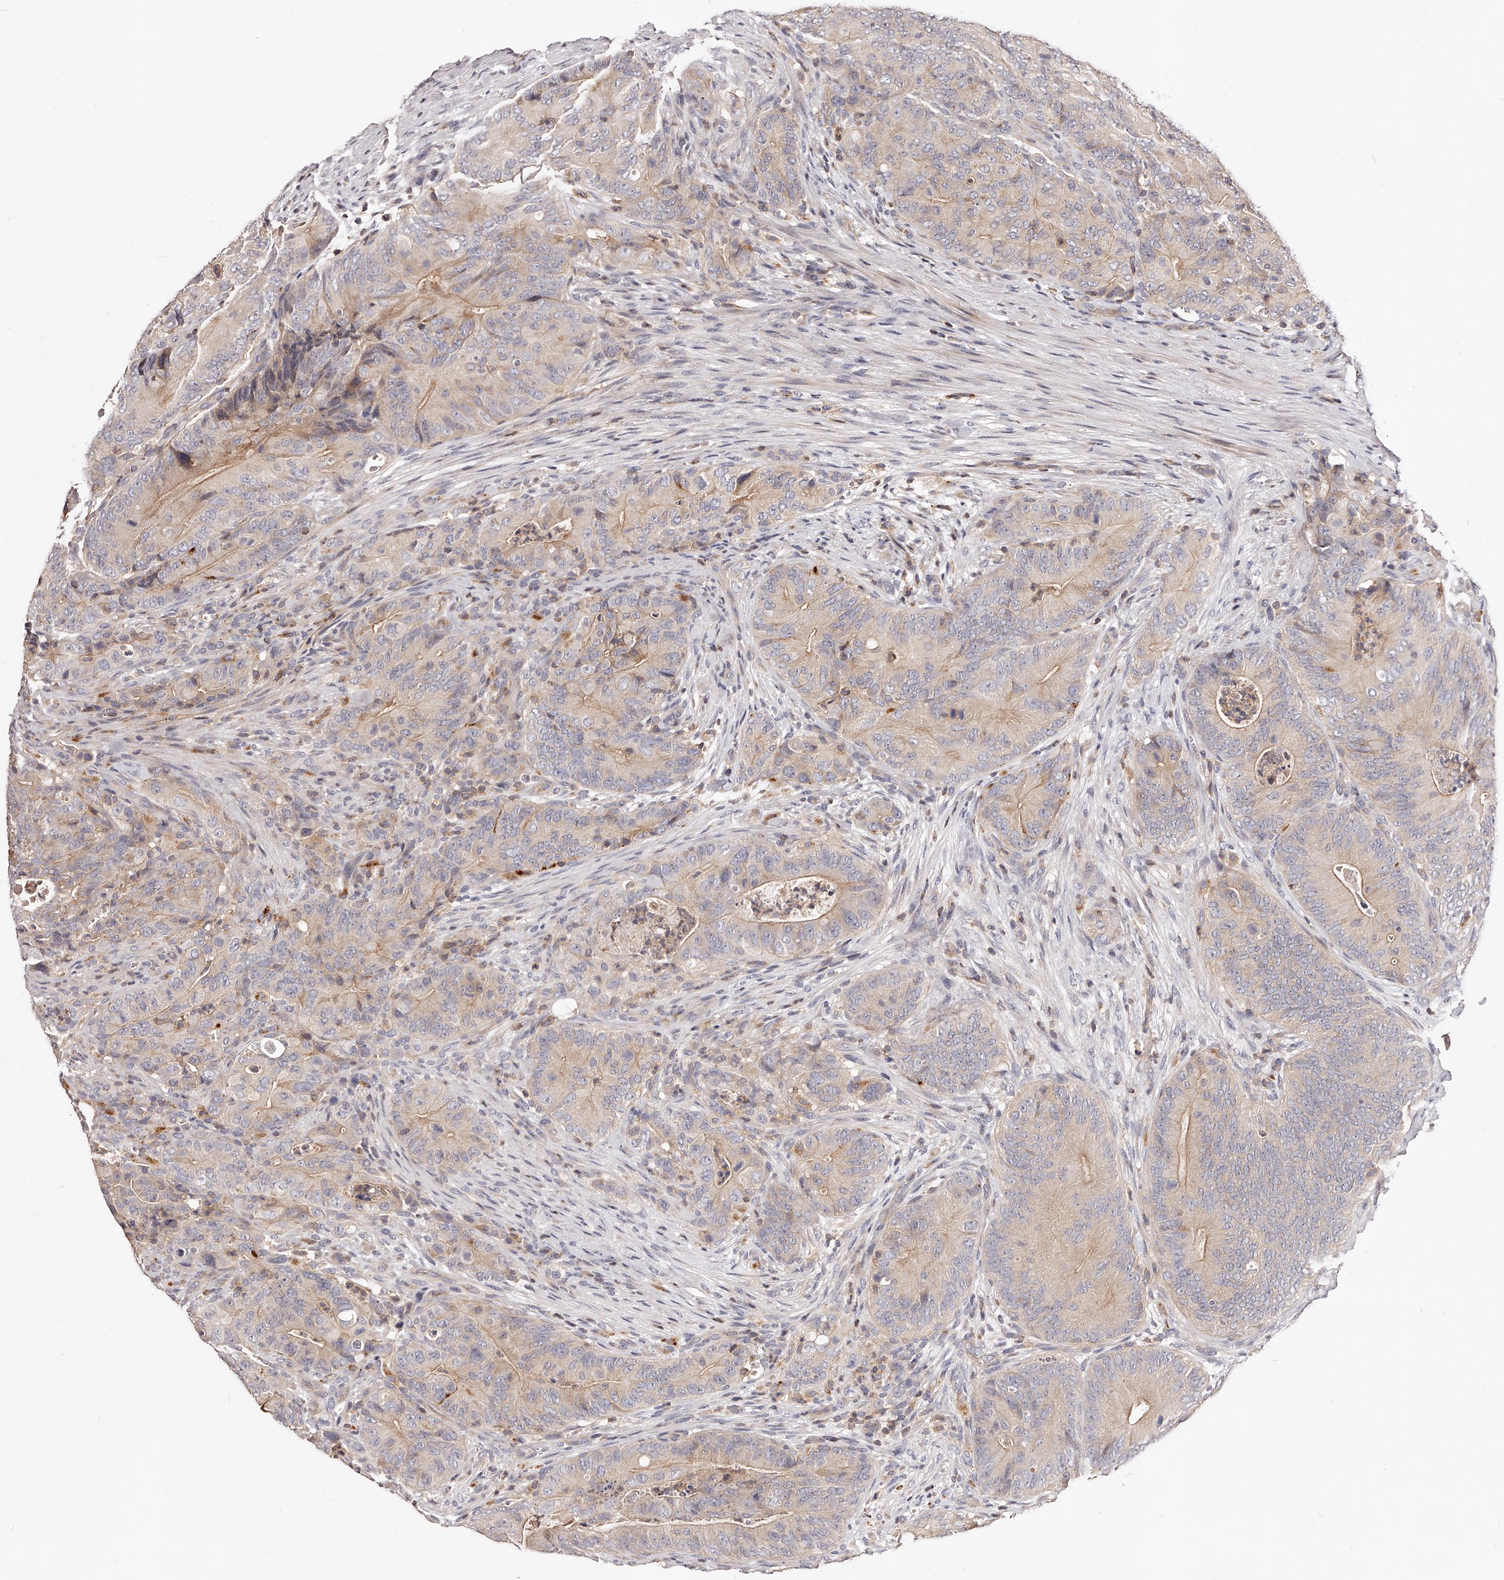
{"staining": {"intensity": "weak", "quantity": "<25%", "location": "cytoplasmic/membranous"}, "tissue": "colorectal cancer", "cell_type": "Tumor cells", "image_type": "cancer", "snomed": [{"axis": "morphology", "description": "Normal tissue, NOS"}, {"axis": "topography", "description": "Colon"}], "caption": "The micrograph exhibits no staining of tumor cells in colorectal cancer. (DAB (3,3'-diaminobenzidine) IHC visualized using brightfield microscopy, high magnification).", "gene": "PHACTR1", "patient": {"sex": "female", "age": 82}}